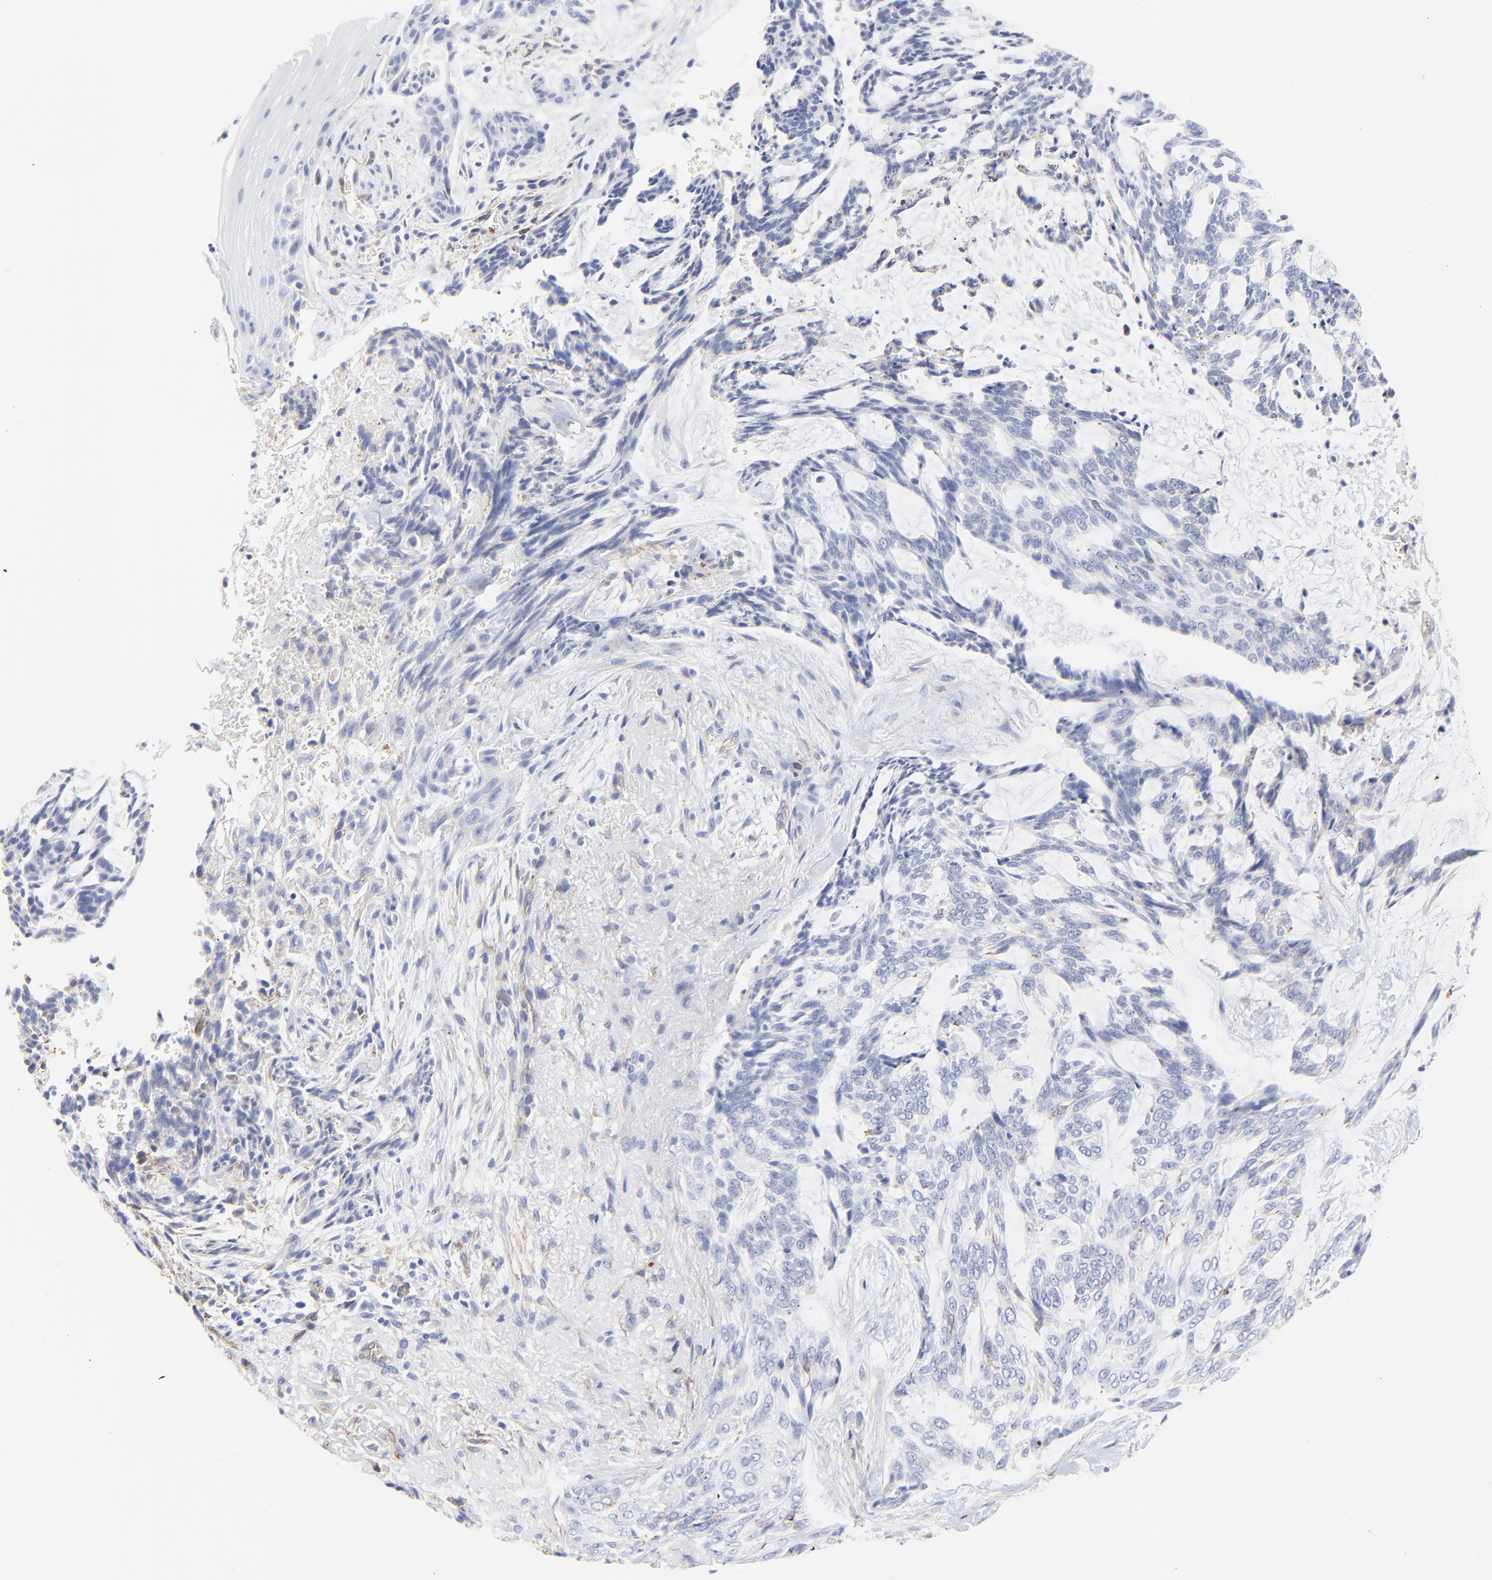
{"staining": {"intensity": "negative", "quantity": "none", "location": "none"}, "tissue": "skin cancer", "cell_type": "Tumor cells", "image_type": "cancer", "snomed": [{"axis": "morphology", "description": "Normal tissue, NOS"}, {"axis": "morphology", "description": "Basal cell carcinoma"}, {"axis": "topography", "description": "Skin"}], "caption": "IHC micrograph of human skin basal cell carcinoma stained for a protein (brown), which exhibits no positivity in tumor cells.", "gene": "CAV1", "patient": {"sex": "female", "age": 71}}